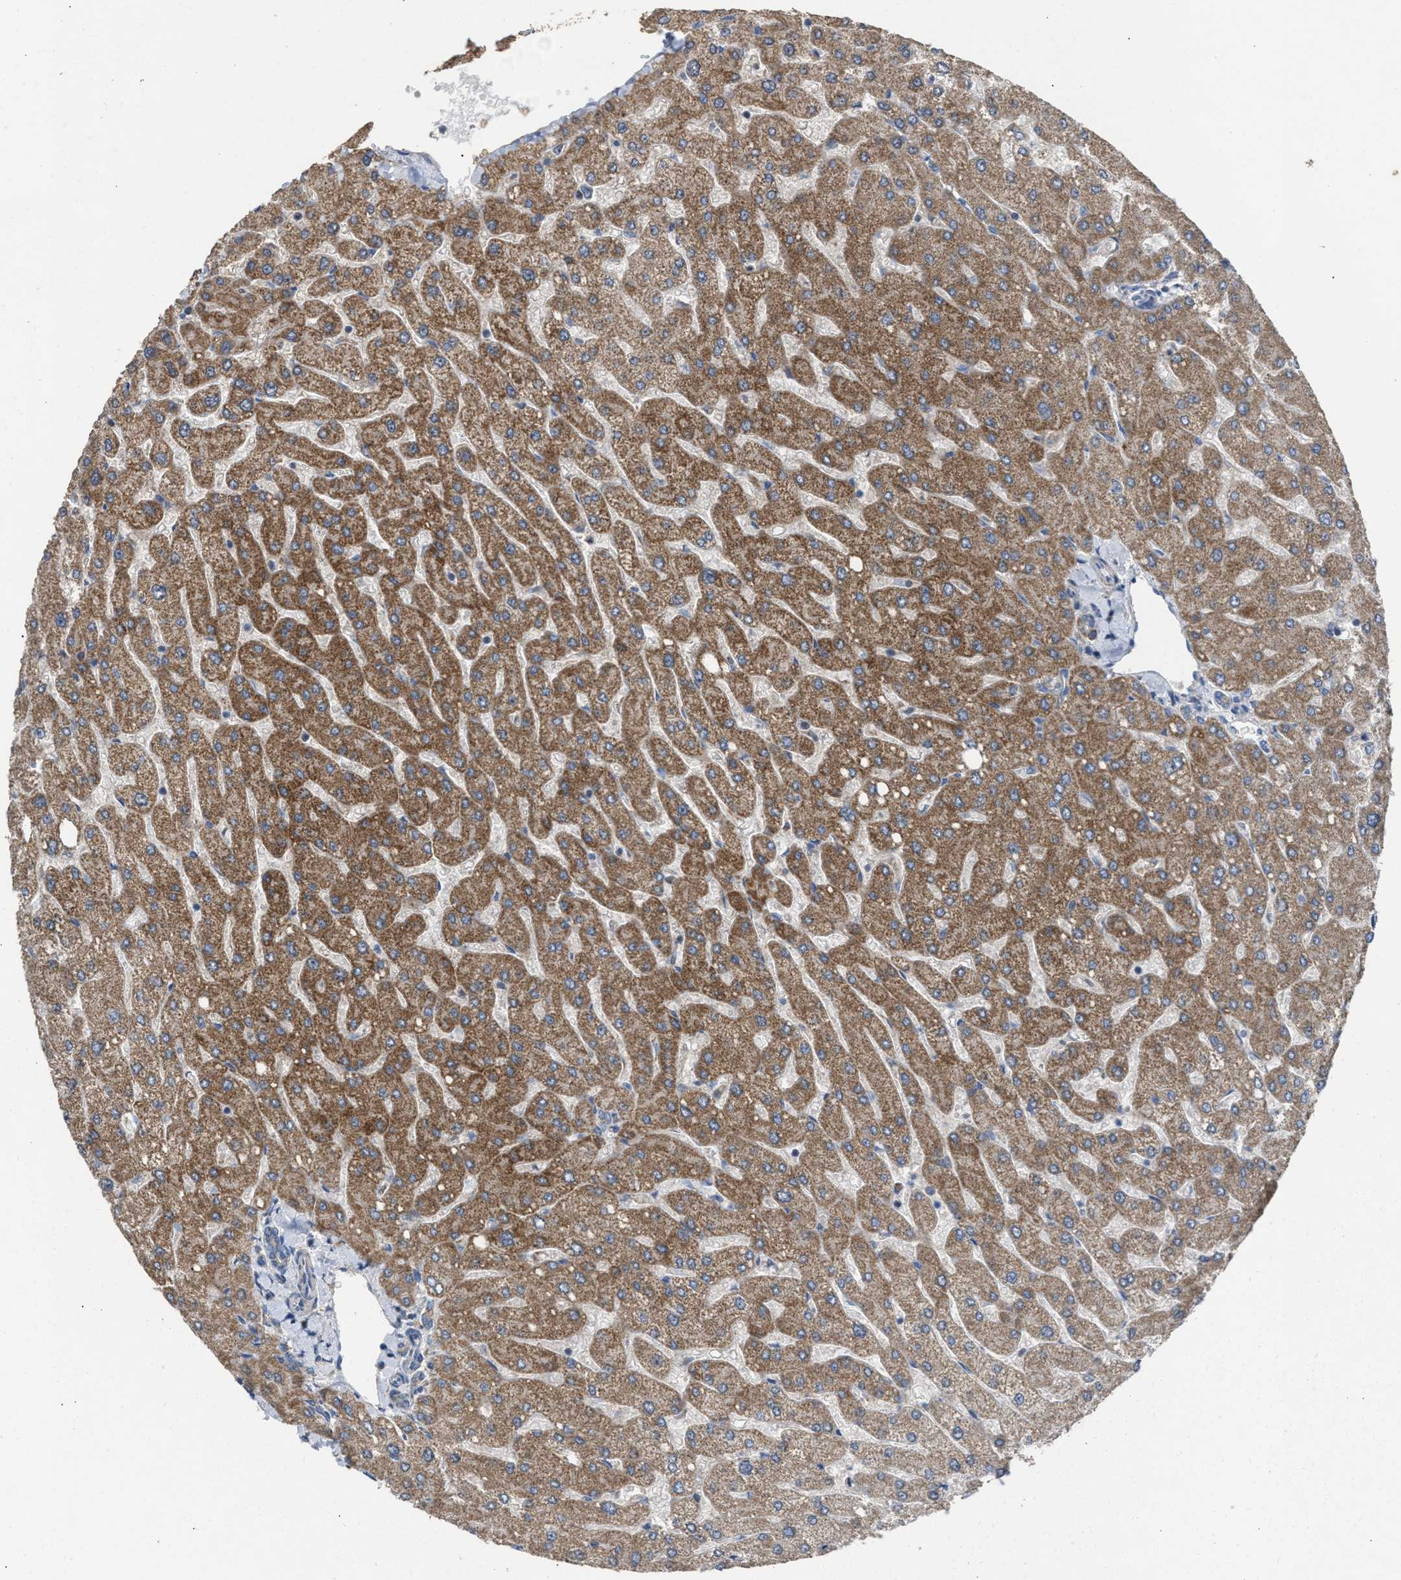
{"staining": {"intensity": "weak", "quantity": "25%-75%", "location": "cytoplasmic/membranous"}, "tissue": "liver", "cell_type": "Cholangiocytes", "image_type": "normal", "snomed": [{"axis": "morphology", "description": "Normal tissue, NOS"}, {"axis": "topography", "description": "Liver"}], "caption": "Protein positivity by immunohistochemistry (IHC) displays weak cytoplasmic/membranous positivity in about 25%-75% of cholangiocytes in benign liver. Using DAB (brown) and hematoxylin (blue) stains, captured at high magnification using brightfield microscopy.", "gene": "TACO1", "patient": {"sex": "male", "age": 55}}